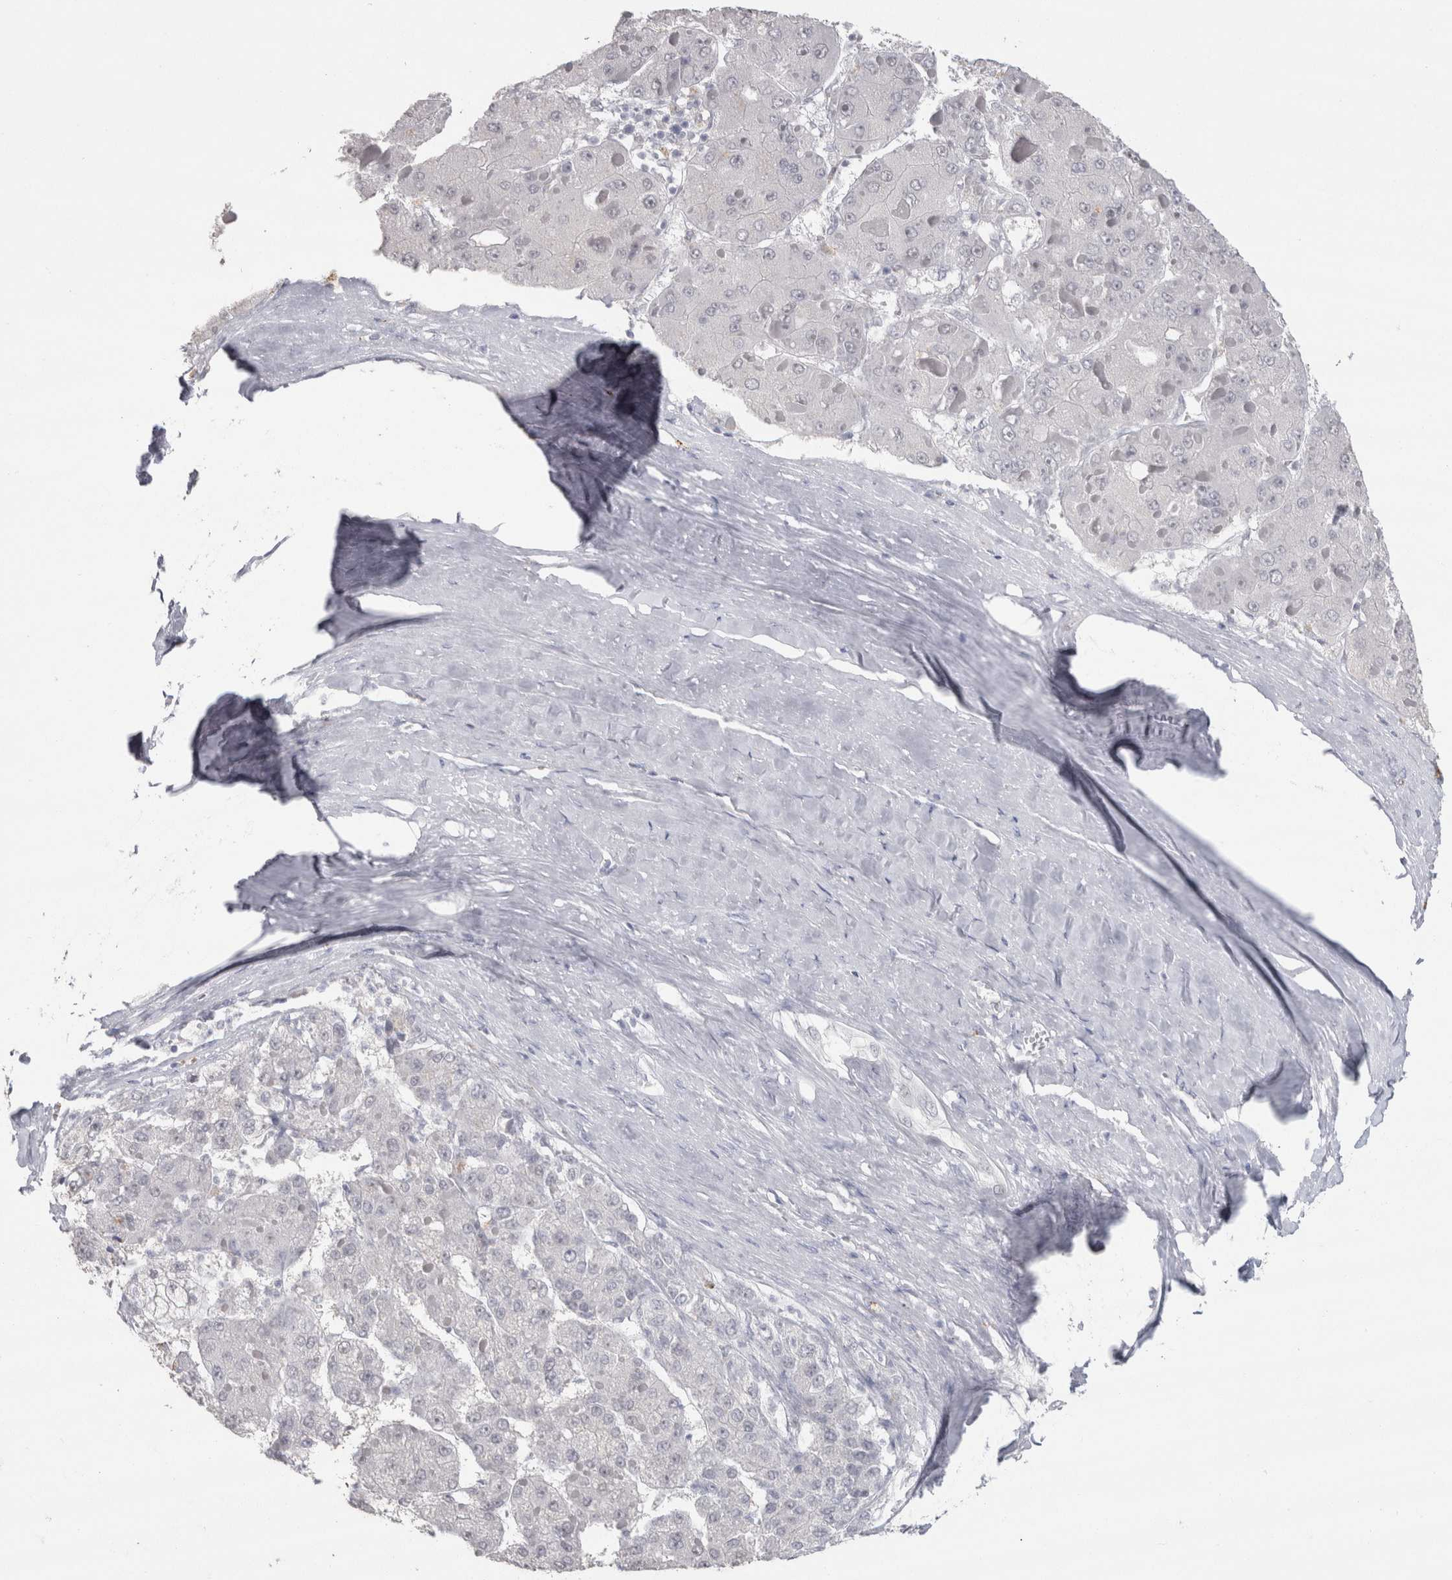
{"staining": {"intensity": "negative", "quantity": "none", "location": "none"}, "tissue": "liver cancer", "cell_type": "Tumor cells", "image_type": "cancer", "snomed": [{"axis": "morphology", "description": "Carcinoma, Hepatocellular, NOS"}, {"axis": "topography", "description": "Liver"}], "caption": "Immunohistochemistry (IHC) of liver hepatocellular carcinoma demonstrates no staining in tumor cells.", "gene": "CDH17", "patient": {"sex": "female", "age": 73}}